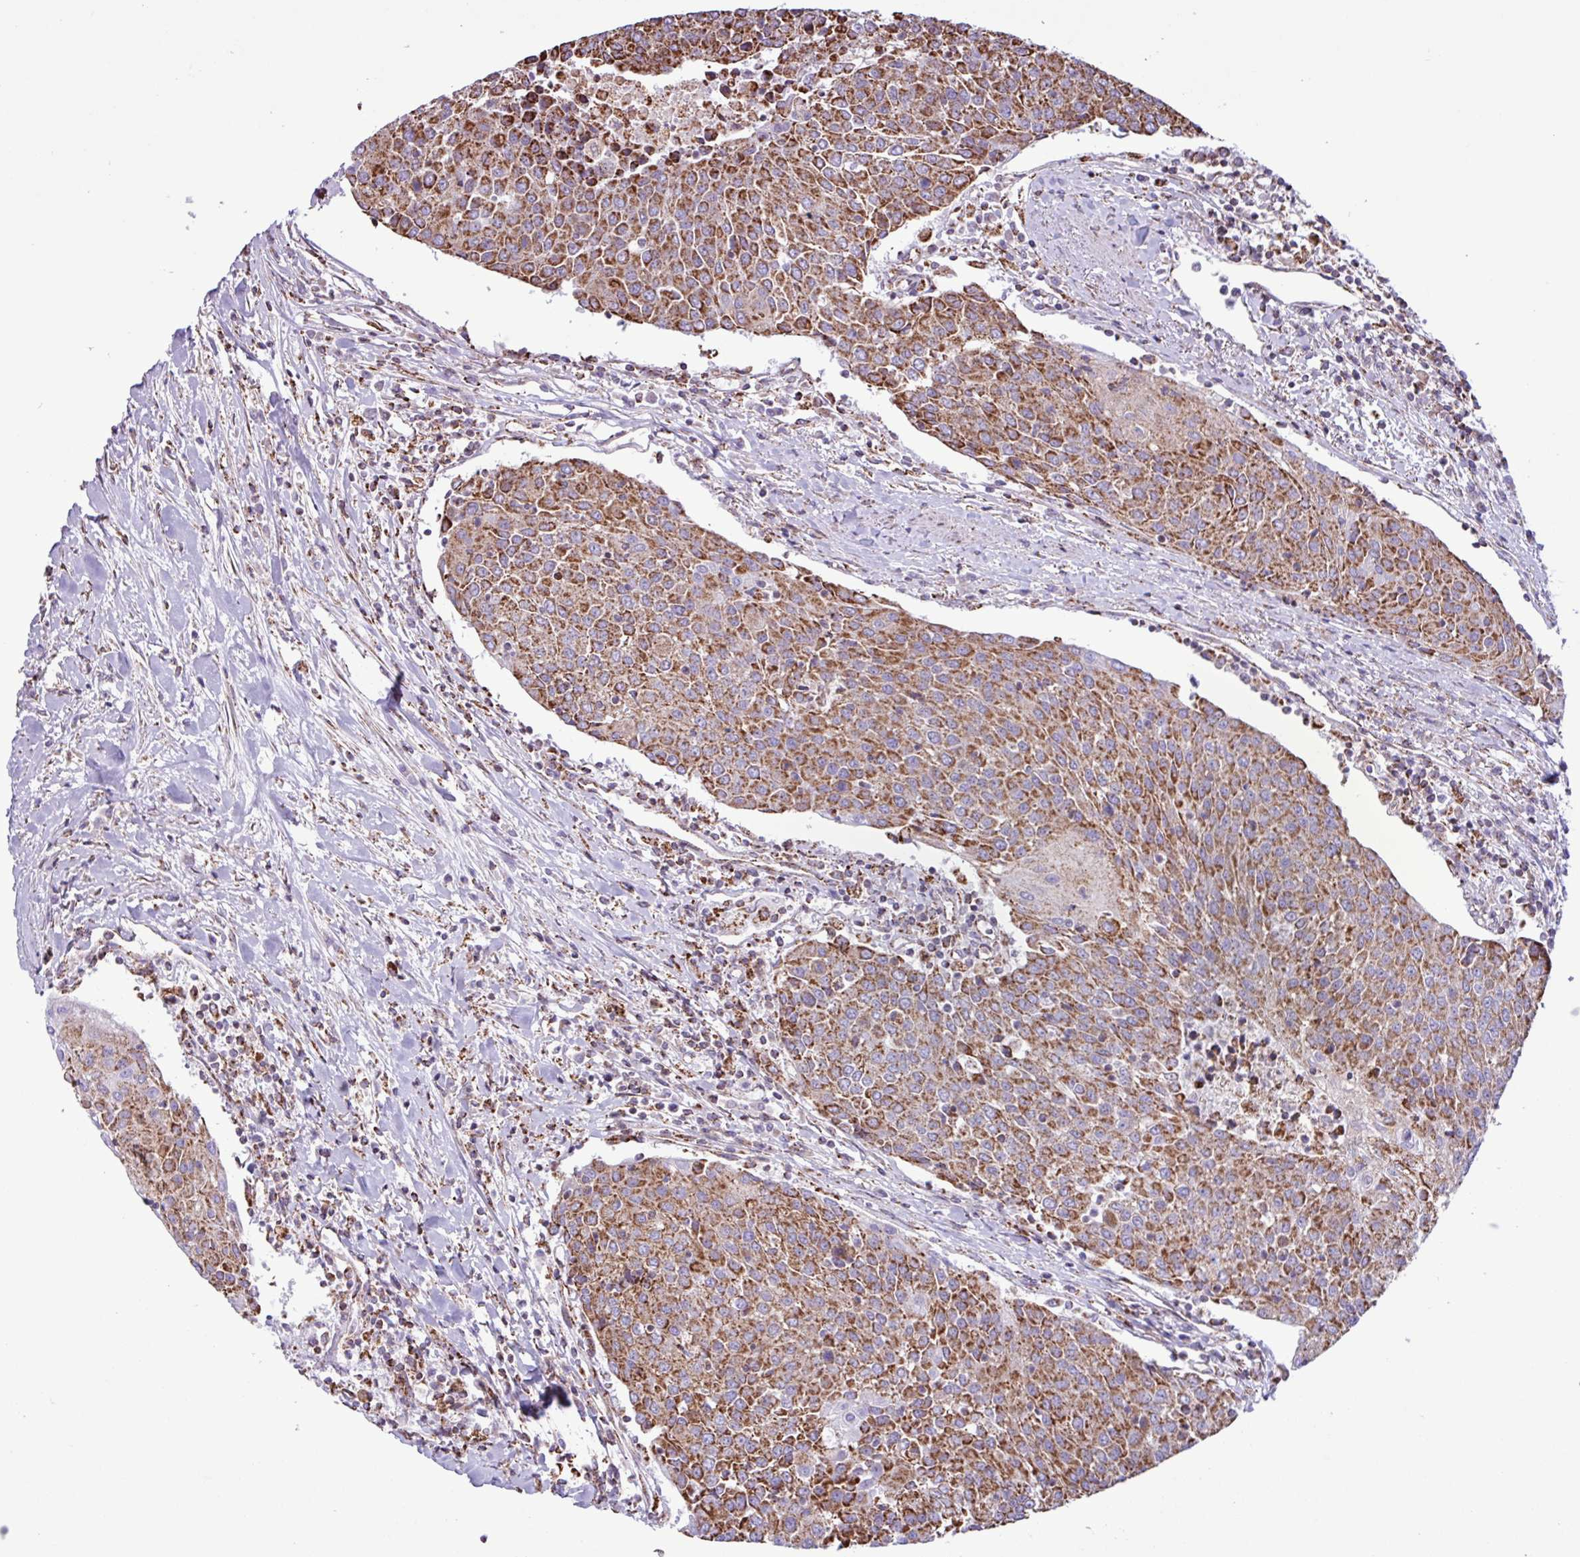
{"staining": {"intensity": "moderate", "quantity": ">75%", "location": "cytoplasmic/membranous"}, "tissue": "urothelial cancer", "cell_type": "Tumor cells", "image_type": "cancer", "snomed": [{"axis": "morphology", "description": "Urothelial carcinoma, High grade"}, {"axis": "topography", "description": "Urinary bladder"}], "caption": "A photomicrograph of urothelial cancer stained for a protein shows moderate cytoplasmic/membranous brown staining in tumor cells.", "gene": "RTL3", "patient": {"sex": "female", "age": 85}}